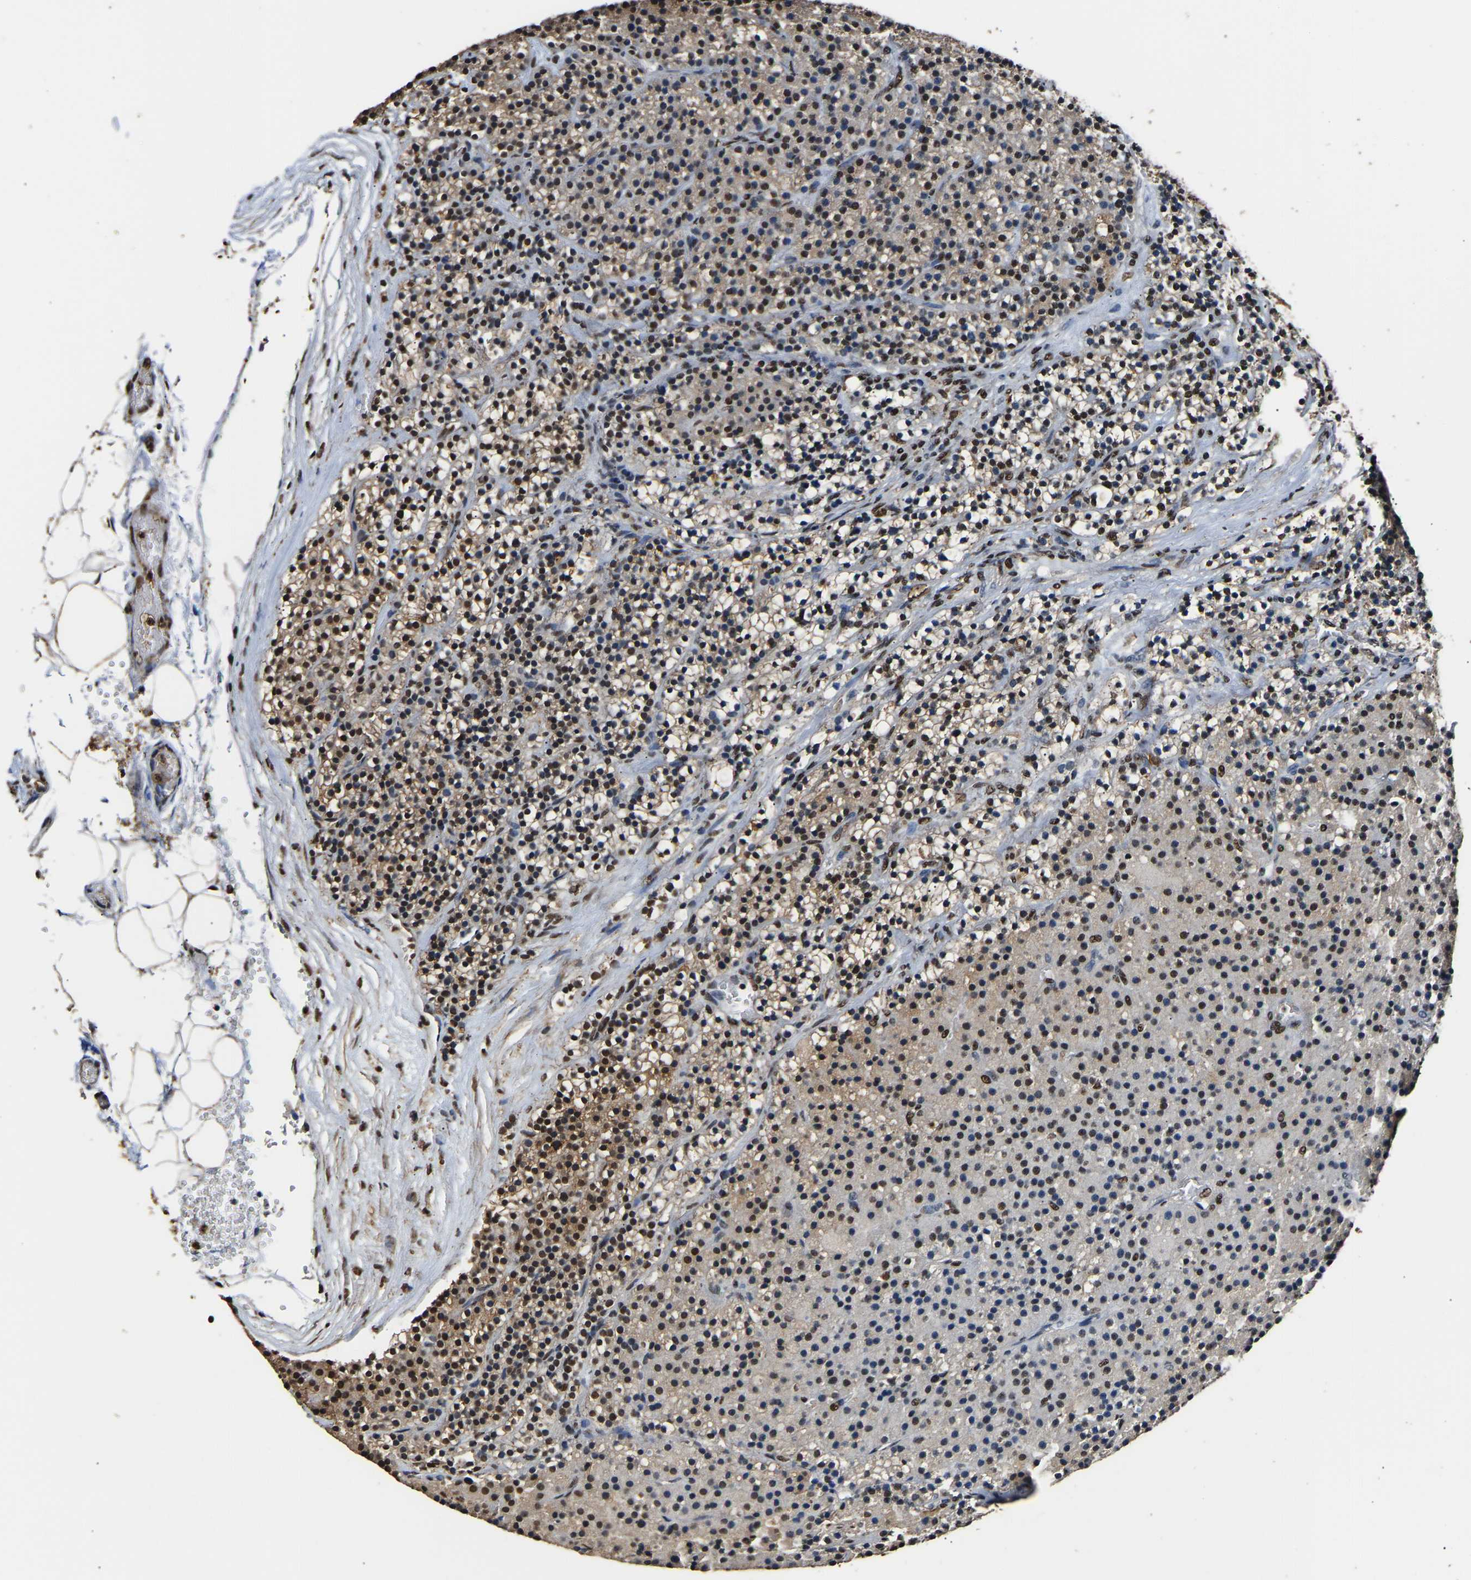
{"staining": {"intensity": "strong", "quantity": ">75%", "location": "cytoplasmic/membranous,nuclear"}, "tissue": "parathyroid gland", "cell_type": "Glandular cells", "image_type": "normal", "snomed": [{"axis": "morphology", "description": "Normal tissue, NOS"}, {"axis": "morphology", "description": "Adenoma, NOS"}, {"axis": "topography", "description": "Parathyroid gland"}], "caption": "The image displays a brown stain indicating the presence of a protein in the cytoplasmic/membranous,nuclear of glandular cells in parathyroid gland.", "gene": "SAFB", "patient": {"sex": "male", "age": 75}}